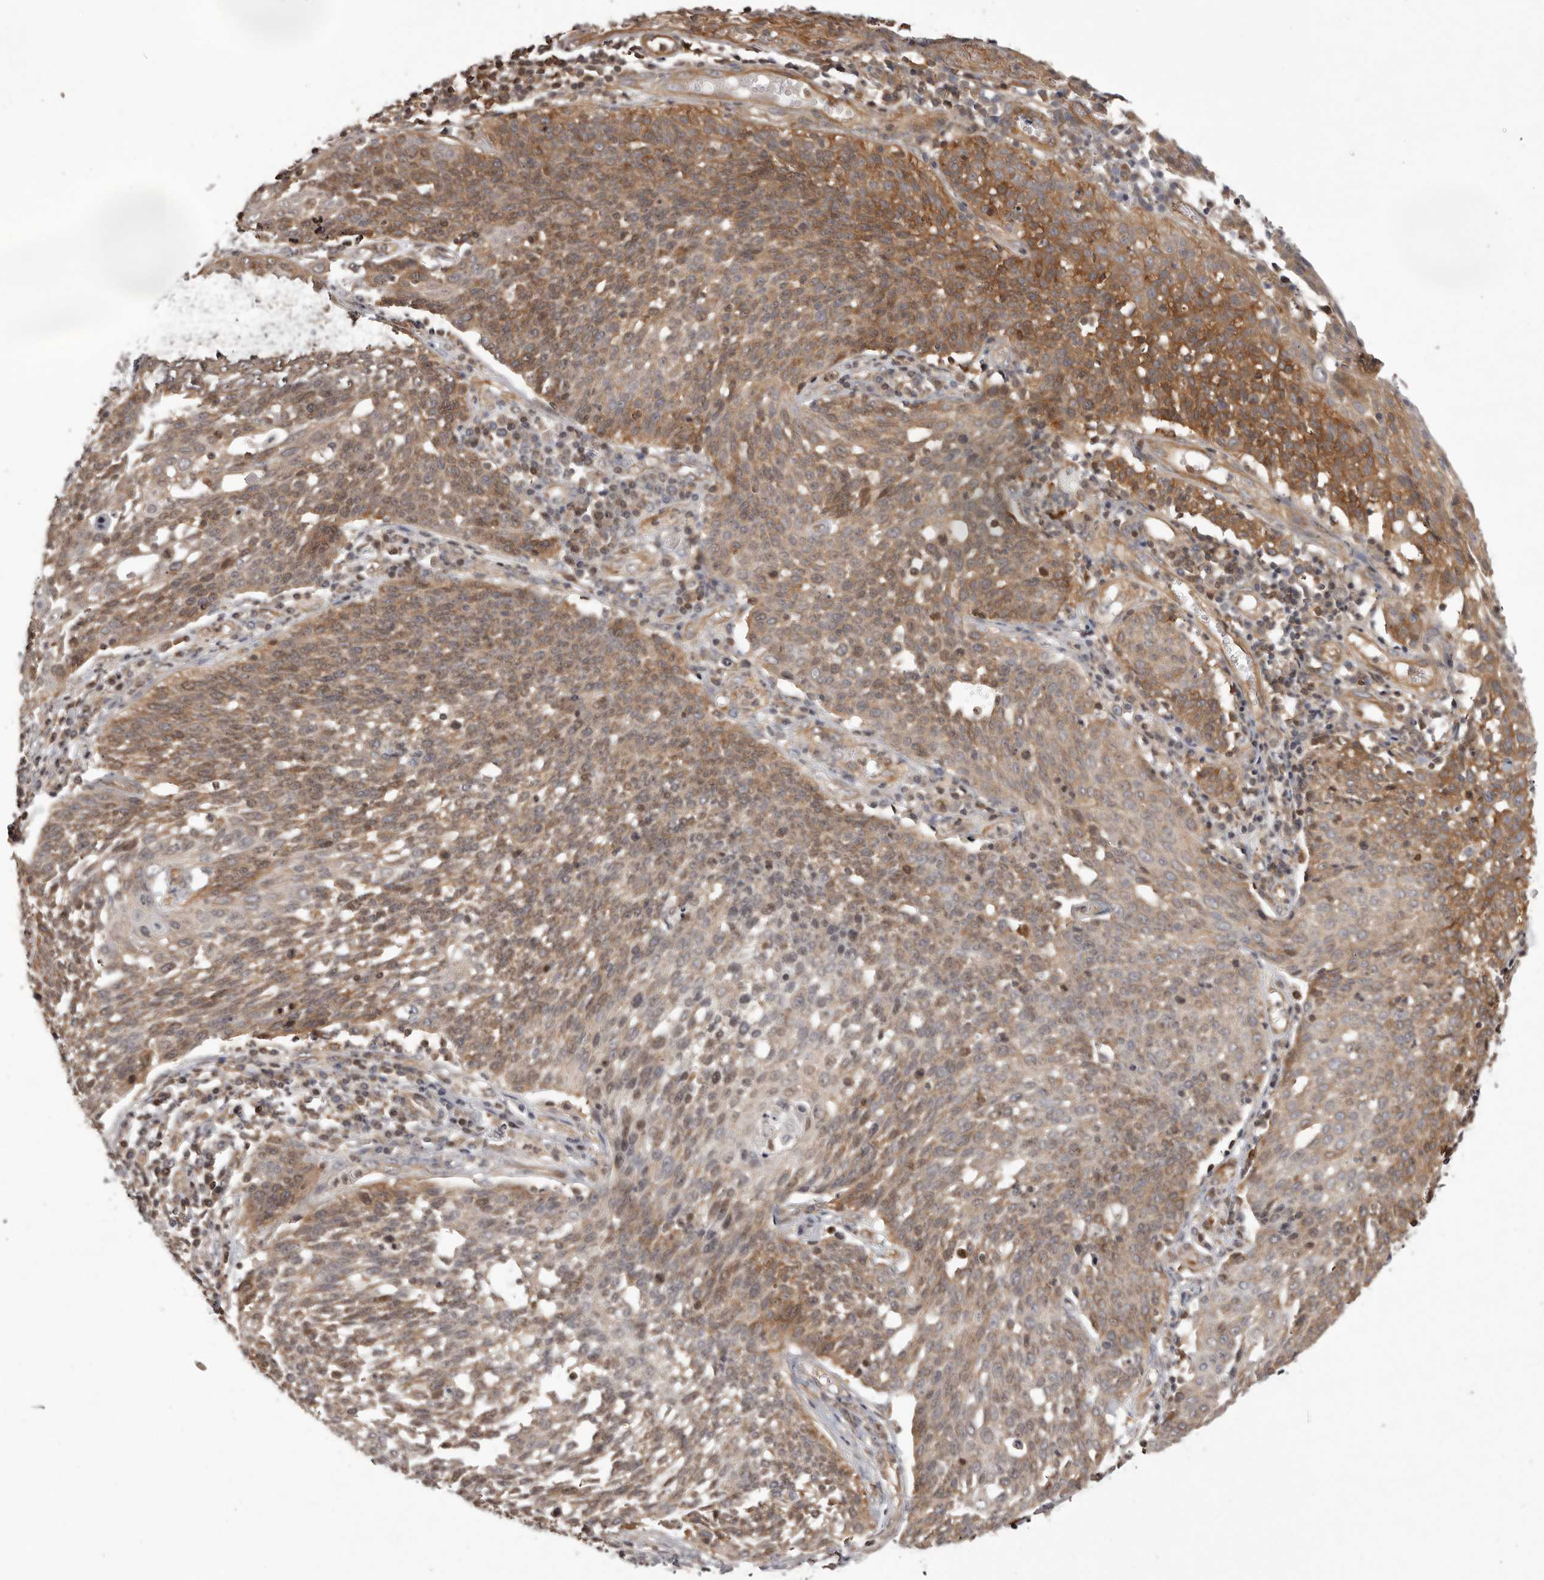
{"staining": {"intensity": "moderate", "quantity": "25%-75%", "location": "cytoplasmic/membranous"}, "tissue": "cervical cancer", "cell_type": "Tumor cells", "image_type": "cancer", "snomed": [{"axis": "morphology", "description": "Squamous cell carcinoma, NOS"}, {"axis": "topography", "description": "Cervix"}], "caption": "This histopathology image demonstrates immunohistochemistry (IHC) staining of cervical squamous cell carcinoma, with medium moderate cytoplasmic/membranous expression in about 25%-75% of tumor cells.", "gene": "NFKBIA", "patient": {"sex": "female", "age": 34}}